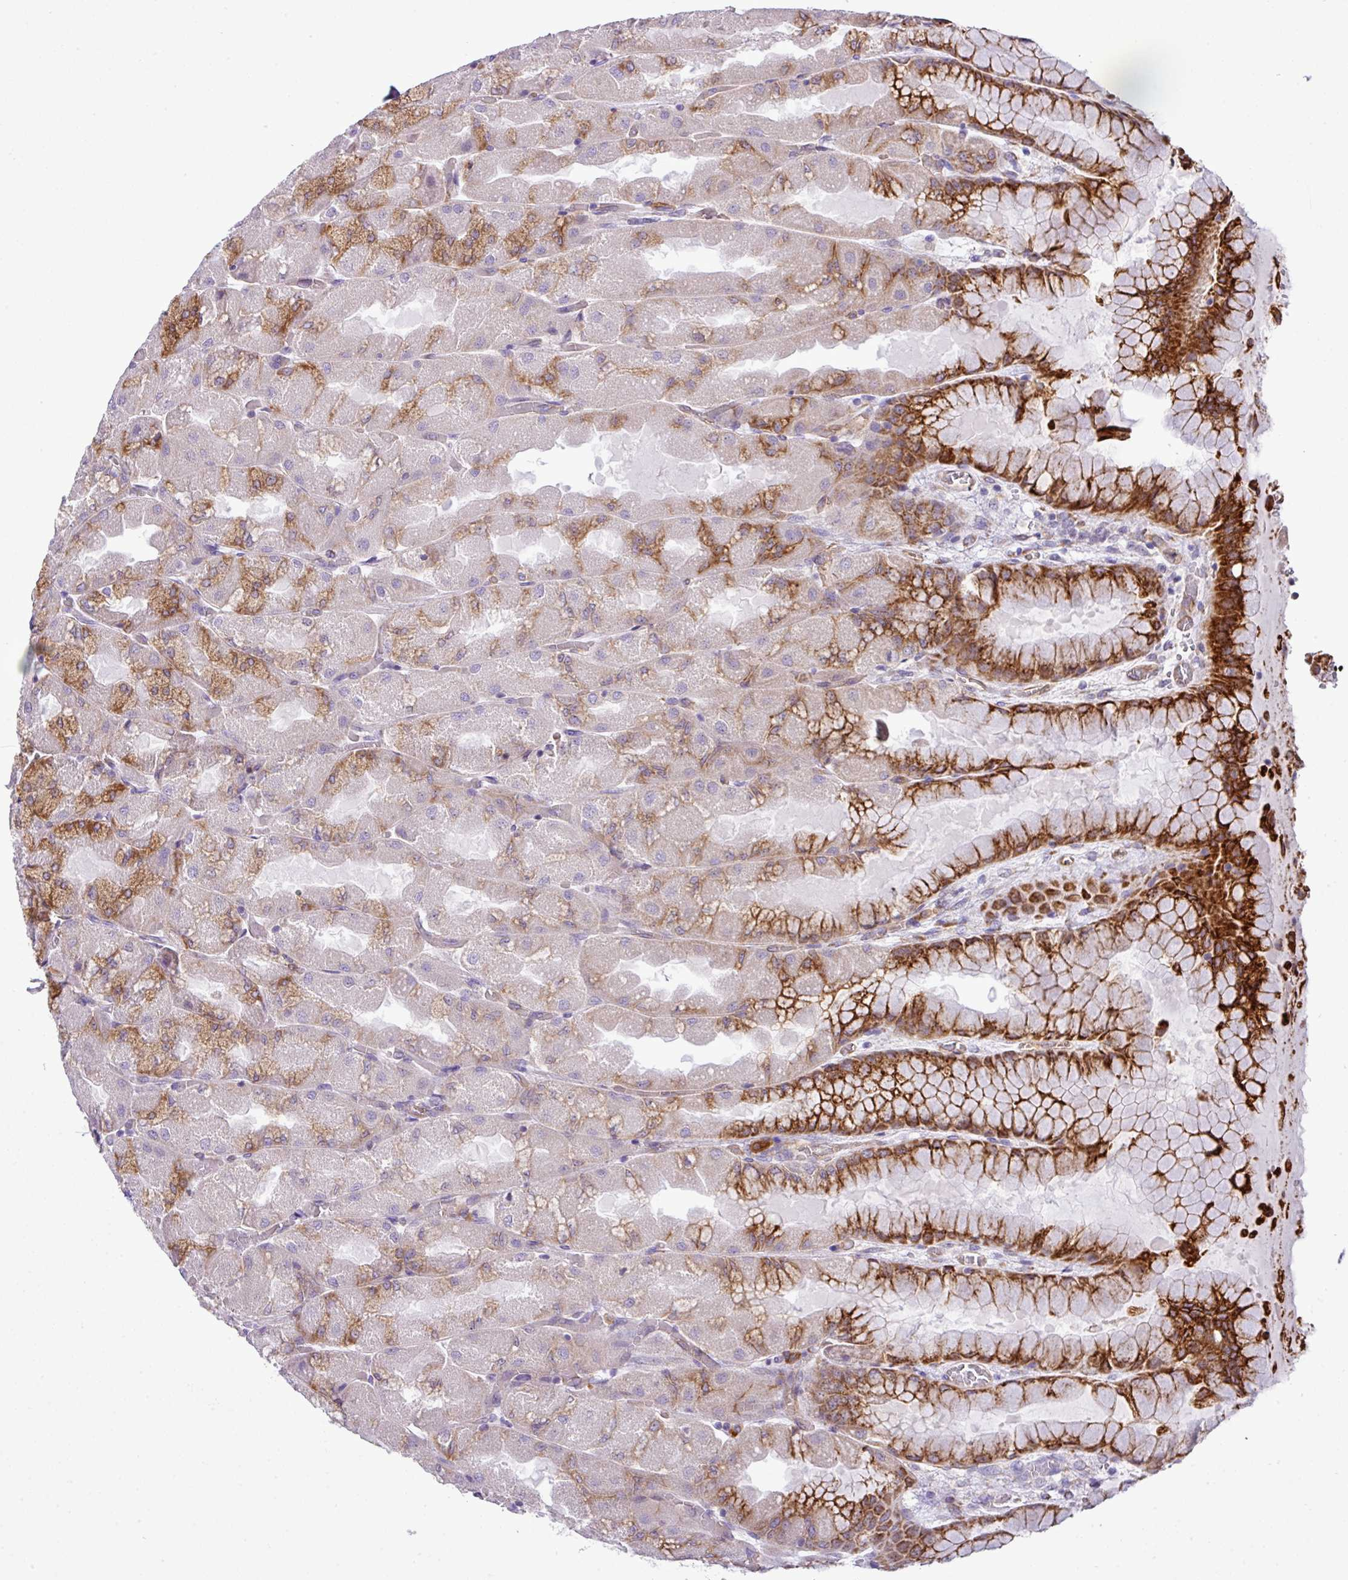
{"staining": {"intensity": "strong", "quantity": "25%-75%", "location": "cytoplasmic/membranous"}, "tissue": "stomach", "cell_type": "Glandular cells", "image_type": "normal", "snomed": [{"axis": "morphology", "description": "Normal tissue, NOS"}, {"axis": "topography", "description": "Stomach"}], "caption": "A histopathology image of stomach stained for a protein reveals strong cytoplasmic/membranous brown staining in glandular cells. (brown staining indicates protein expression, while blue staining denotes nuclei).", "gene": "CFAP97", "patient": {"sex": "female", "age": 61}}